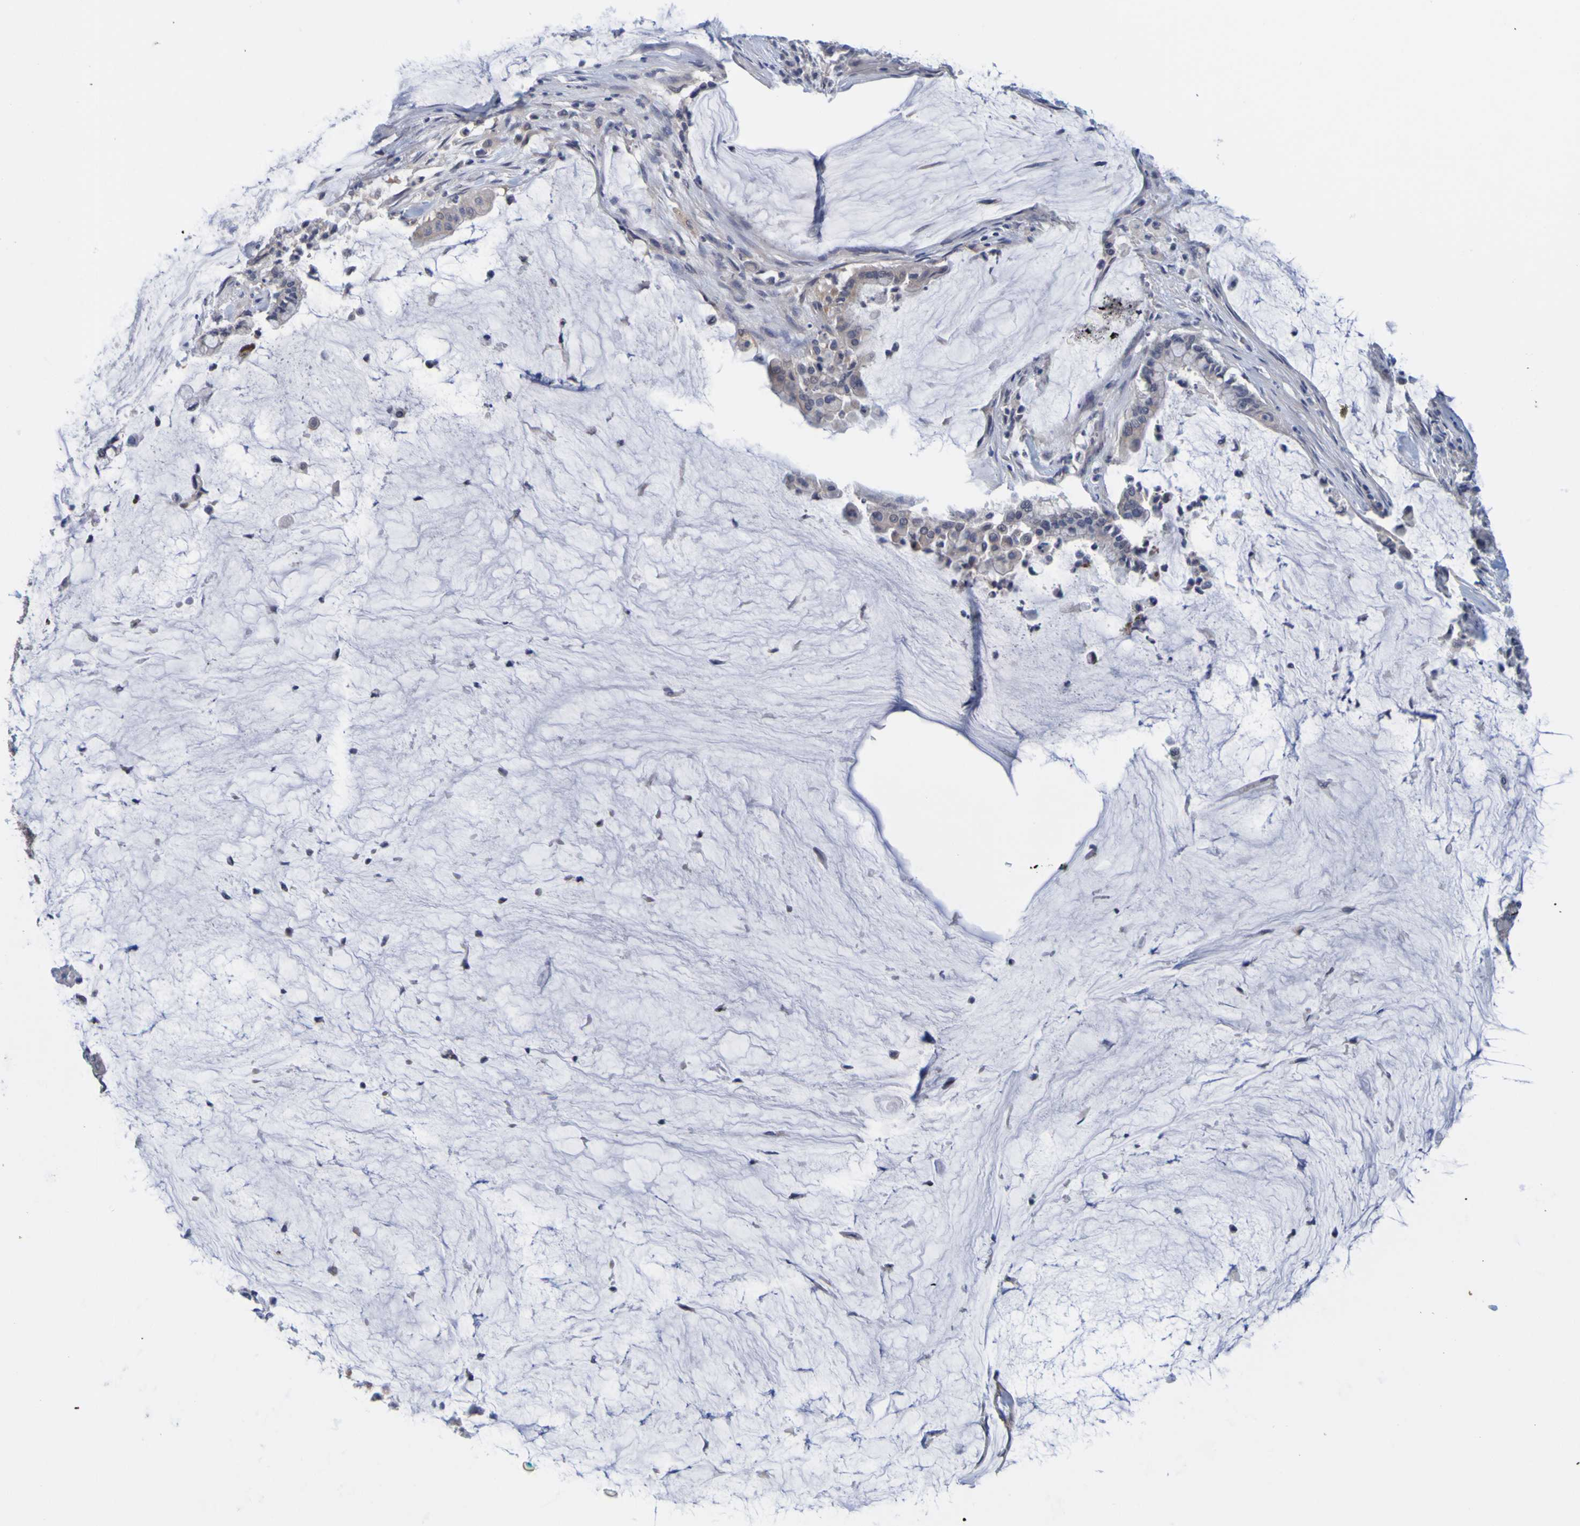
{"staining": {"intensity": "negative", "quantity": "none", "location": "none"}, "tissue": "pancreatic cancer", "cell_type": "Tumor cells", "image_type": "cancer", "snomed": [{"axis": "morphology", "description": "Adenocarcinoma, NOS"}, {"axis": "topography", "description": "Pancreas"}], "caption": "DAB immunohistochemical staining of pancreatic cancer shows no significant staining in tumor cells.", "gene": "ENDOU", "patient": {"sex": "male", "age": 41}}